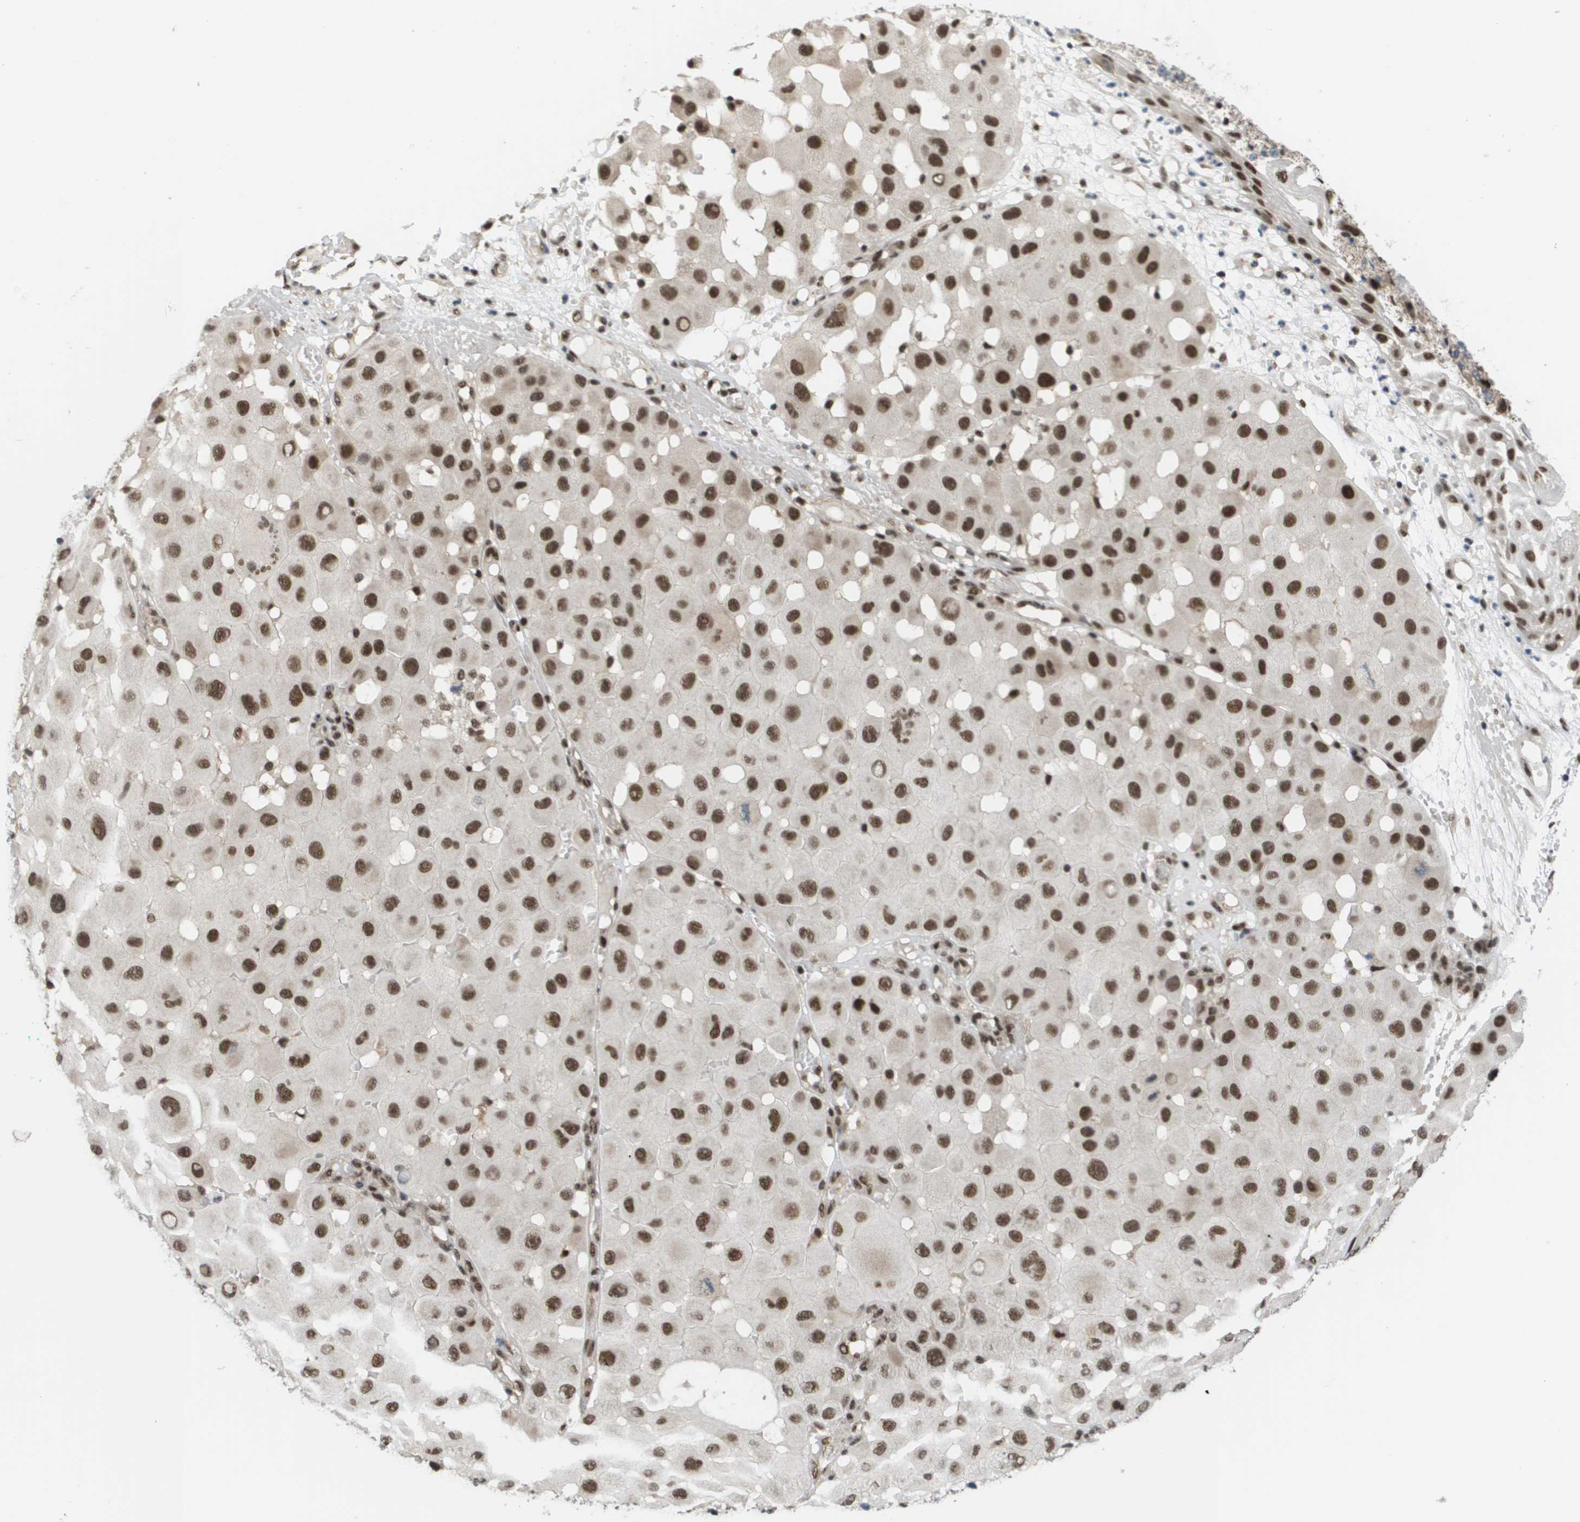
{"staining": {"intensity": "moderate", "quantity": ">75%", "location": "nuclear"}, "tissue": "melanoma", "cell_type": "Tumor cells", "image_type": "cancer", "snomed": [{"axis": "morphology", "description": "Malignant melanoma, NOS"}, {"axis": "topography", "description": "Skin"}], "caption": "Protein staining of melanoma tissue shows moderate nuclear positivity in approximately >75% of tumor cells. Nuclei are stained in blue.", "gene": "PRCC", "patient": {"sex": "female", "age": 81}}